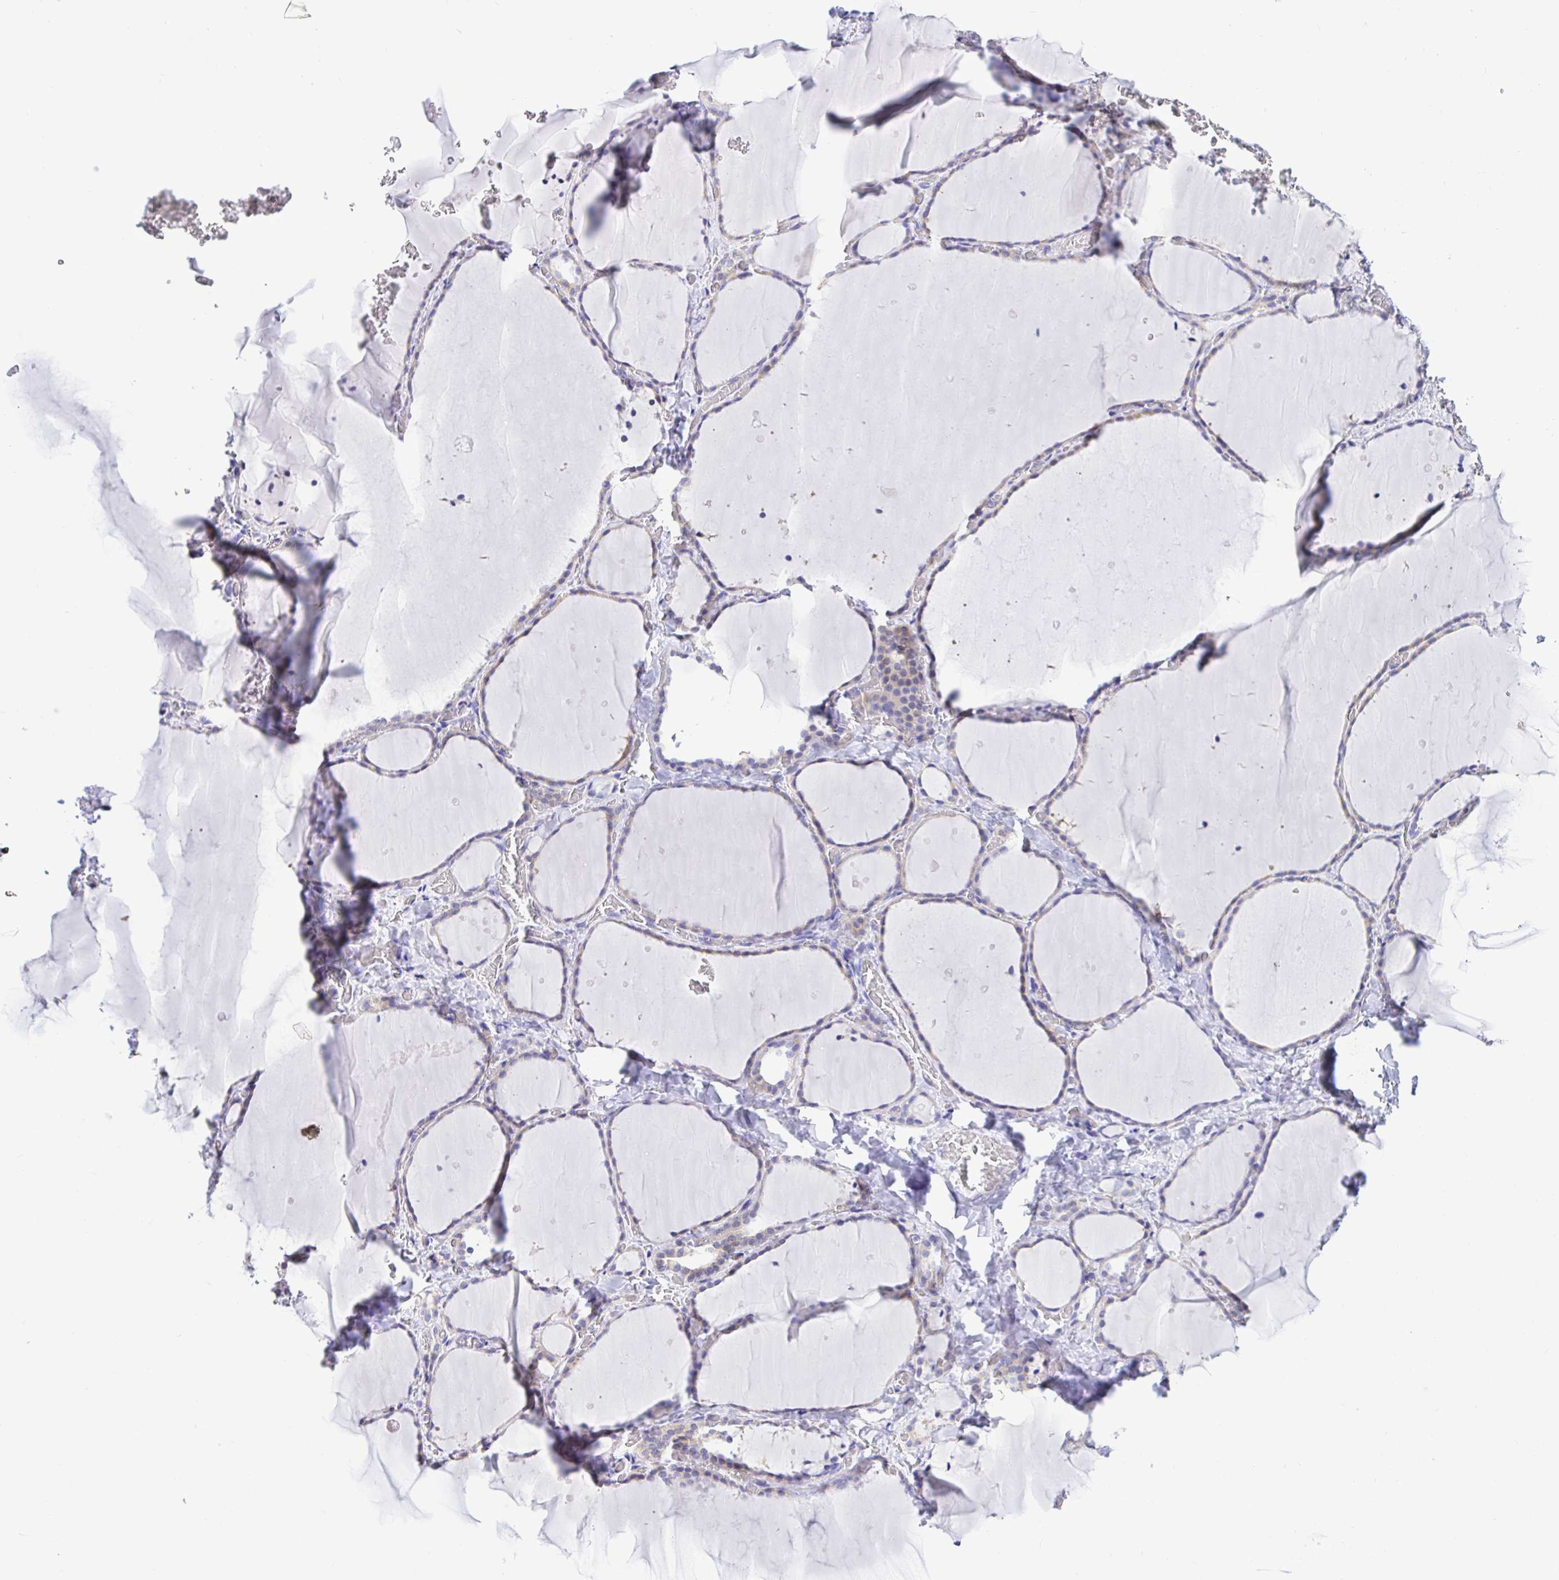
{"staining": {"intensity": "weak", "quantity": "<25%", "location": "cytoplasmic/membranous"}, "tissue": "thyroid gland", "cell_type": "Glandular cells", "image_type": "normal", "snomed": [{"axis": "morphology", "description": "Normal tissue, NOS"}, {"axis": "topography", "description": "Thyroid gland"}], "caption": "Immunohistochemical staining of unremarkable thyroid gland demonstrates no significant positivity in glandular cells.", "gene": "BACE2", "patient": {"sex": "female", "age": 36}}